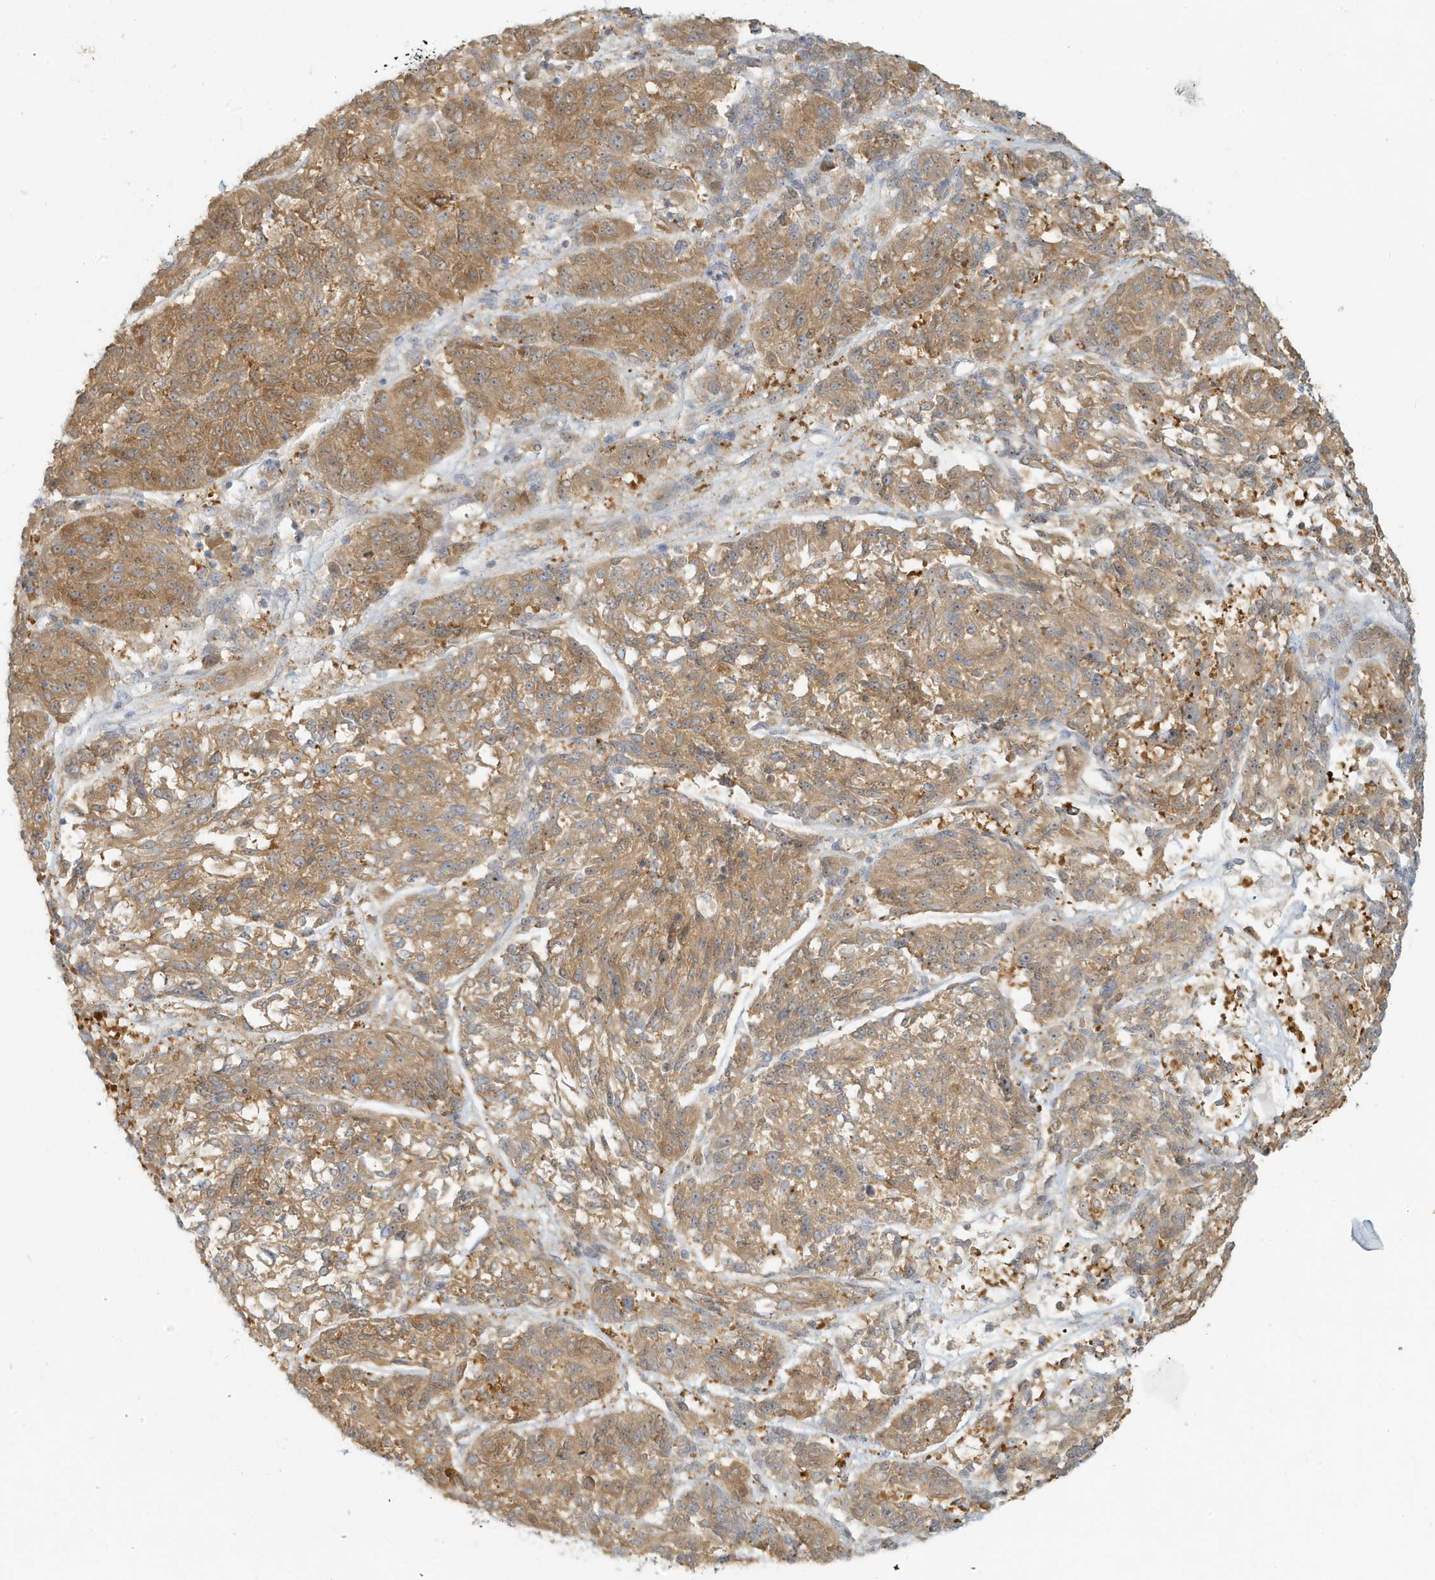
{"staining": {"intensity": "moderate", "quantity": ">75%", "location": "cytoplasmic/membranous"}, "tissue": "melanoma", "cell_type": "Tumor cells", "image_type": "cancer", "snomed": [{"axis": "morphology", "description": "Malignant melanoma, NOS"}, {"axis": "topography", "description": "Skin"}], "caption": "About >75% of tumor cells in malignant melanoma reveal moderate cytoplasmic/membranous protein staining as visualized by brown immunohistochemical staining.", "gene": "MCOLN1", "patient": {"sex": "male", "age": 53}}